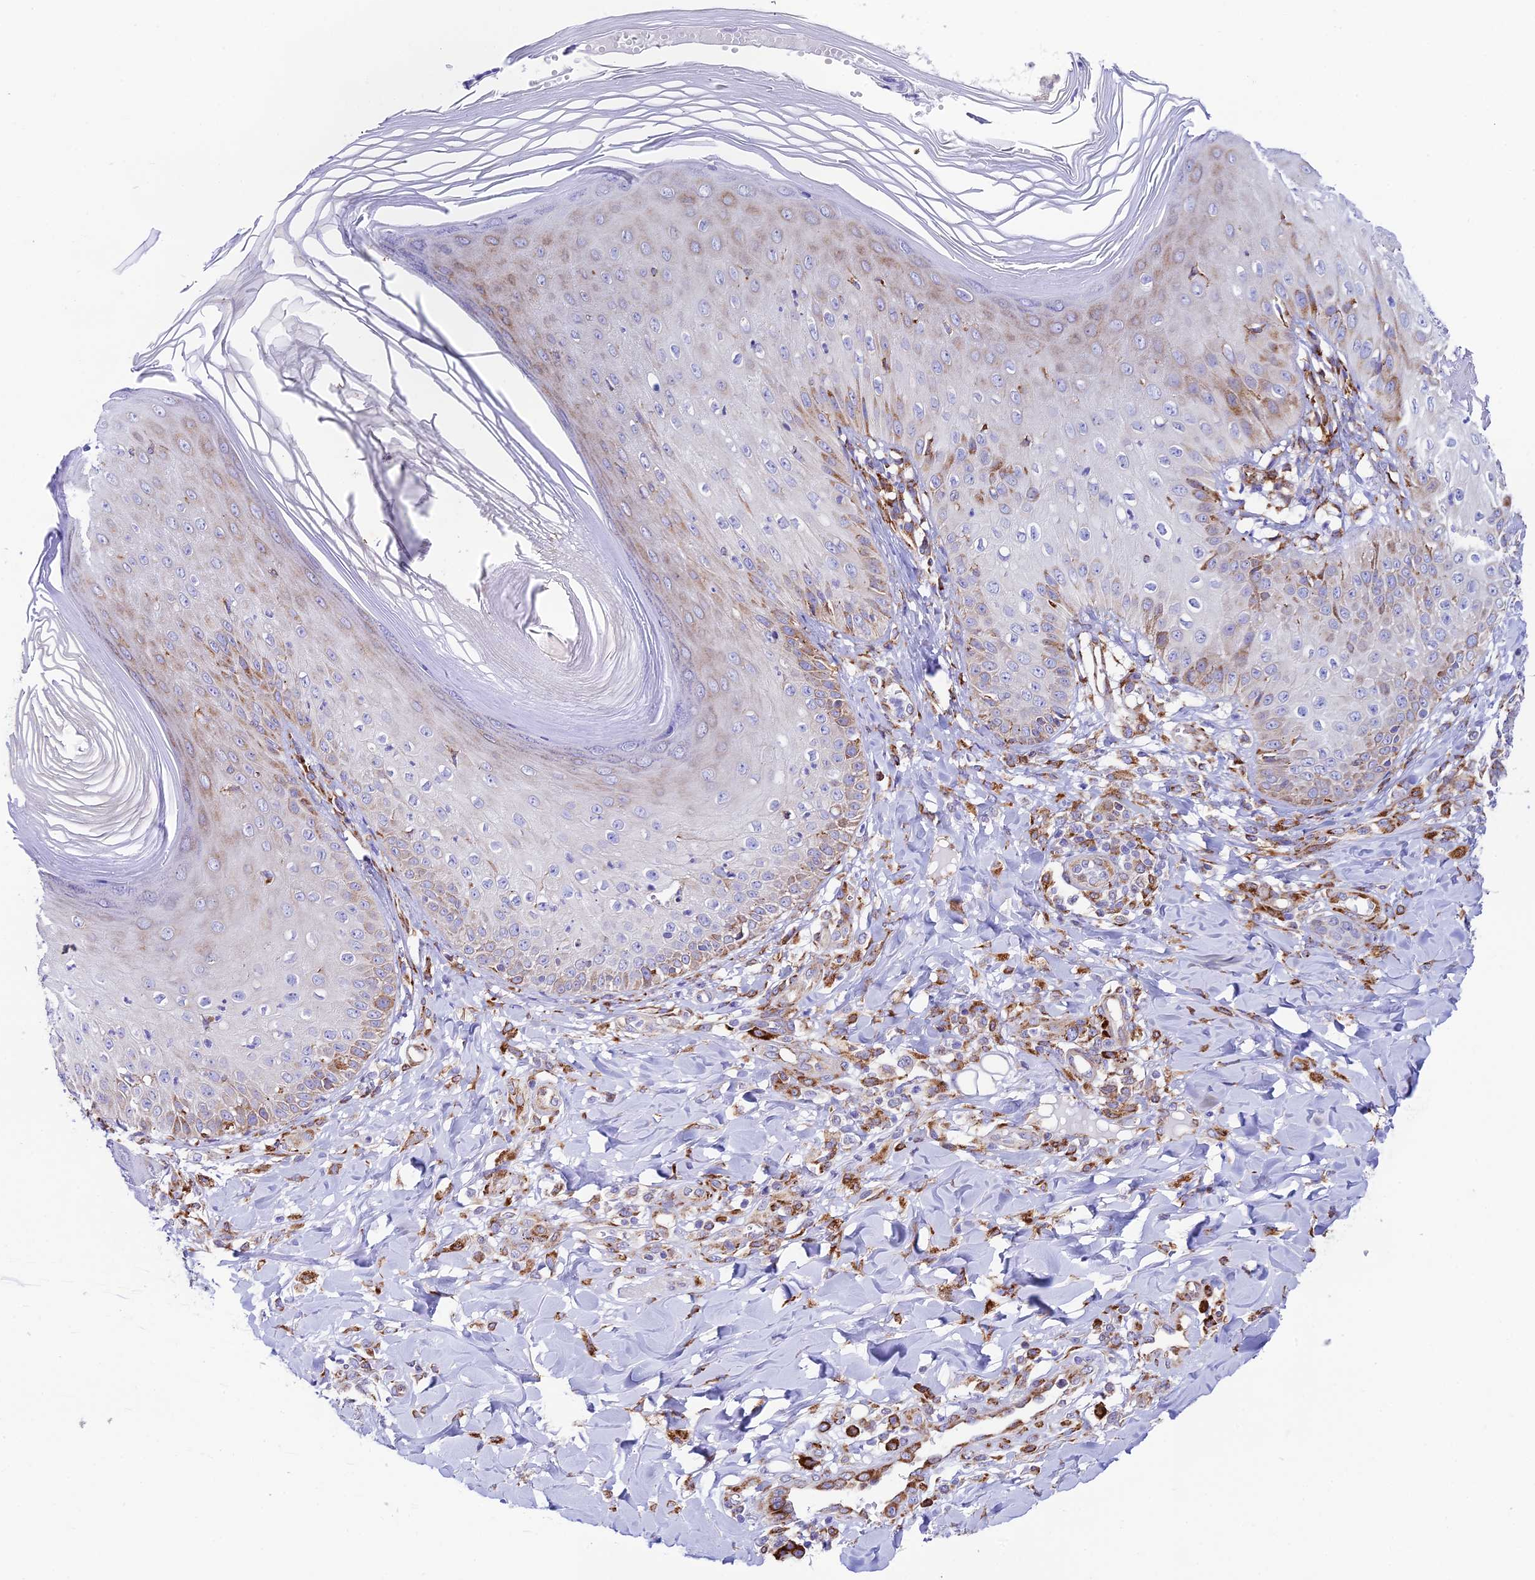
{"staining": {"intensity": "moderate", "quantity": "25%-75%", "location": "cytoplasmic/membranous"}, "tissue": "skin", "cell_type": "Epidermal cells", "image_type": "normal", "snomed": [{"axis": "morphology", "description": "Normal tissue, NOS"}, {"axis": "morphology", "description": "Inflammation, NOS"}, {"axis": "topography", "description": "Soft tissue"}, {"axis": "topography", "description": "Anal"}], "caption": "High-power microscopy captured an immunohistochemistry (IHC) micrograph of benign skin, revealing moderate cytoplasmic/membranous expression in approximately 25%-75% of epidermal cells. (Stains: DAB (3,3'-diaminobenzidine) in brown, nuclei in blue, Microscopy: brightfield microscopy at high magnification).", "gene": "TUBGCP6", "patient": {"sex": "female", "age": 15}}